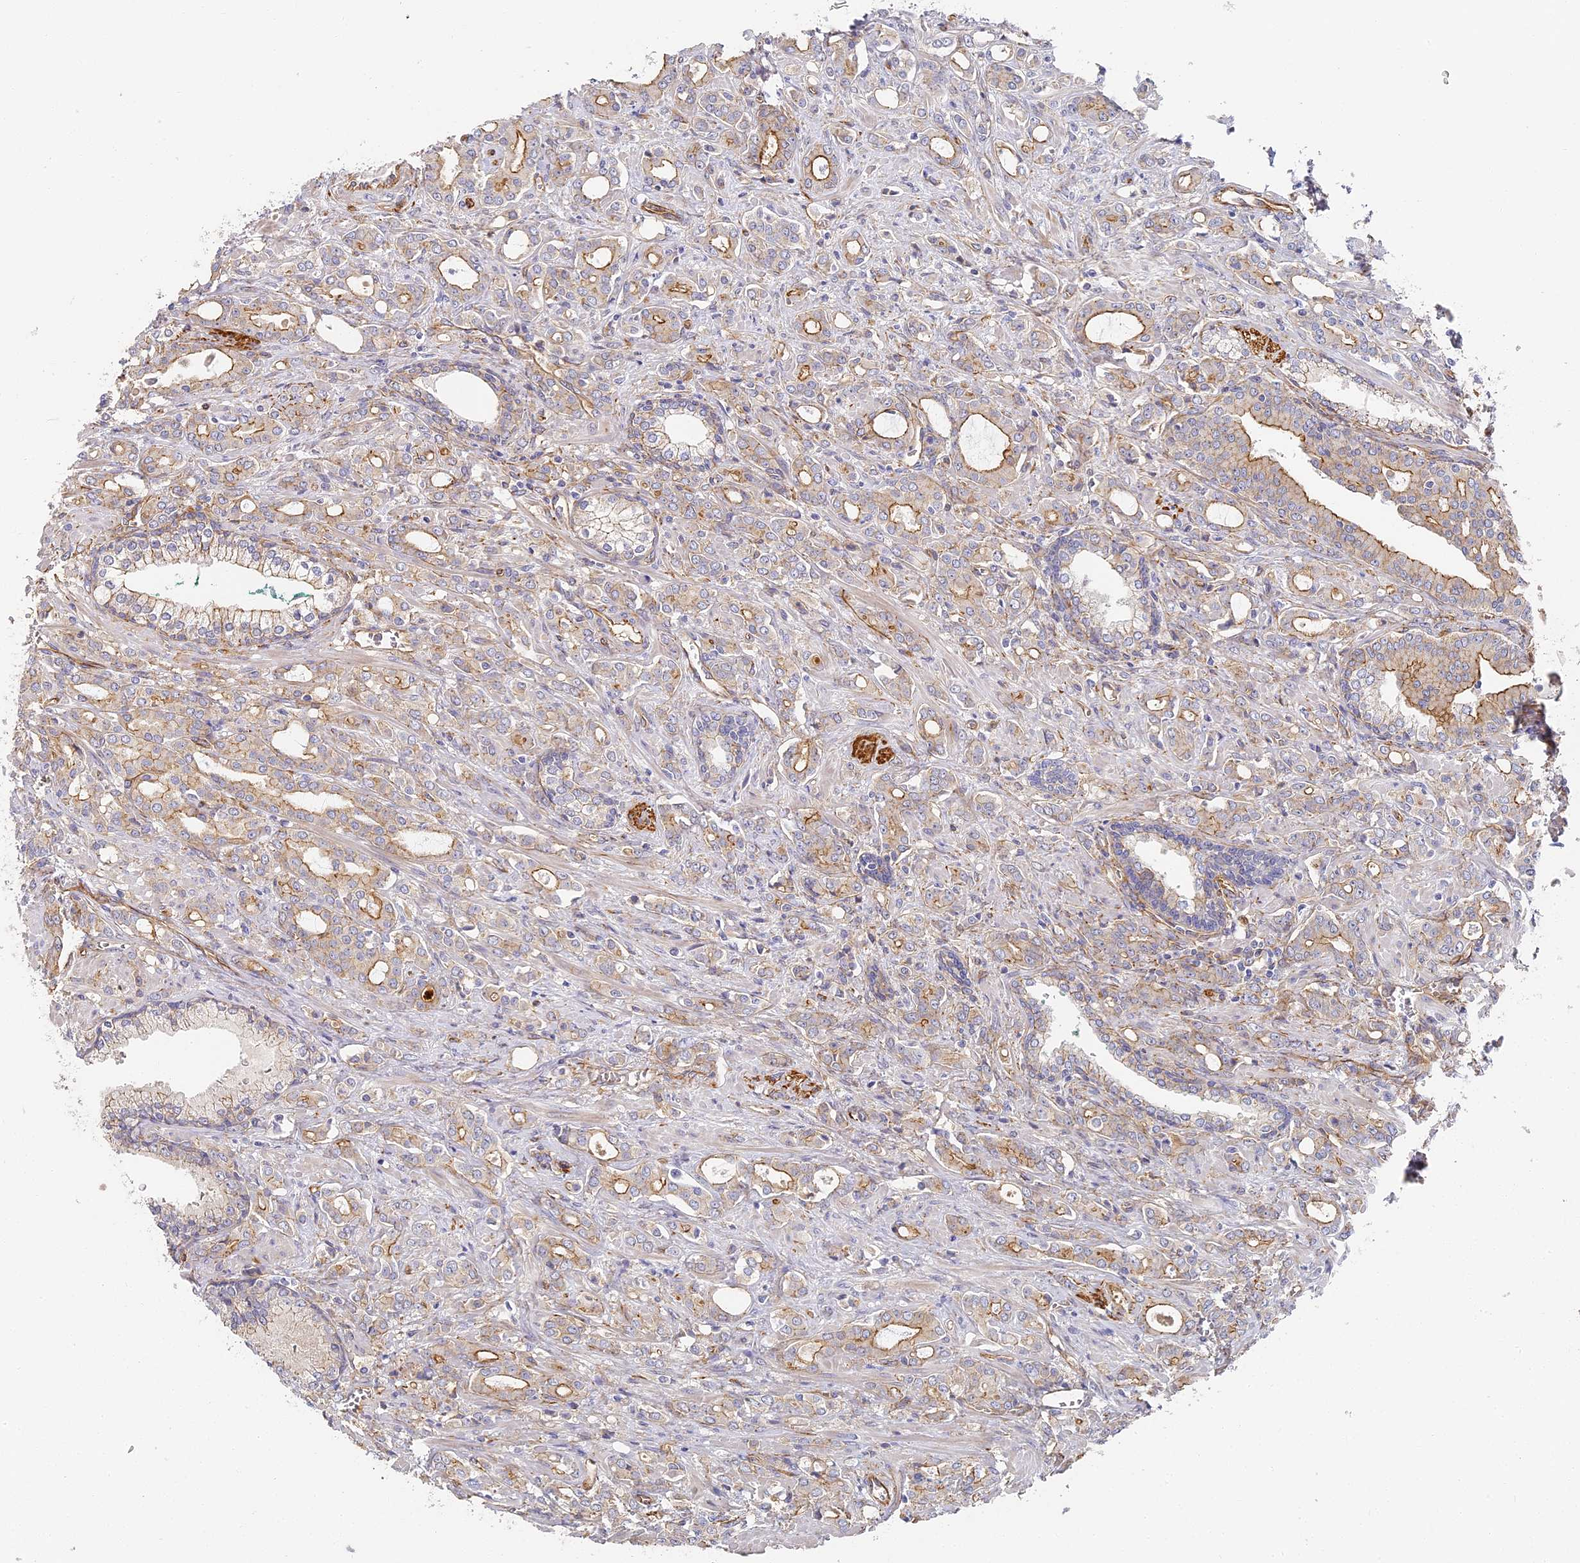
{"staining": {"intensity": "moderate", "quantity": "<25%", "location": "cytoplasmic/membranous"}, "tissue": "prostate cancer", "cell_type": "Tumor cells", "image_type": "cancer", "snomed": [{"axis": "morphology", "description": "Adenocarcinoma, High grade"}, {"axis": "topography", "description": "Prostate"}], "caption": "Protein staining exhibits moderate cytoplasmic/membranous staining in approximately <25% of tumor cells in prostate cancer (adenocarcinoma (high-grade)).", "gene": "CCDC30", "patient": {"sex": "male", "age": 72}}